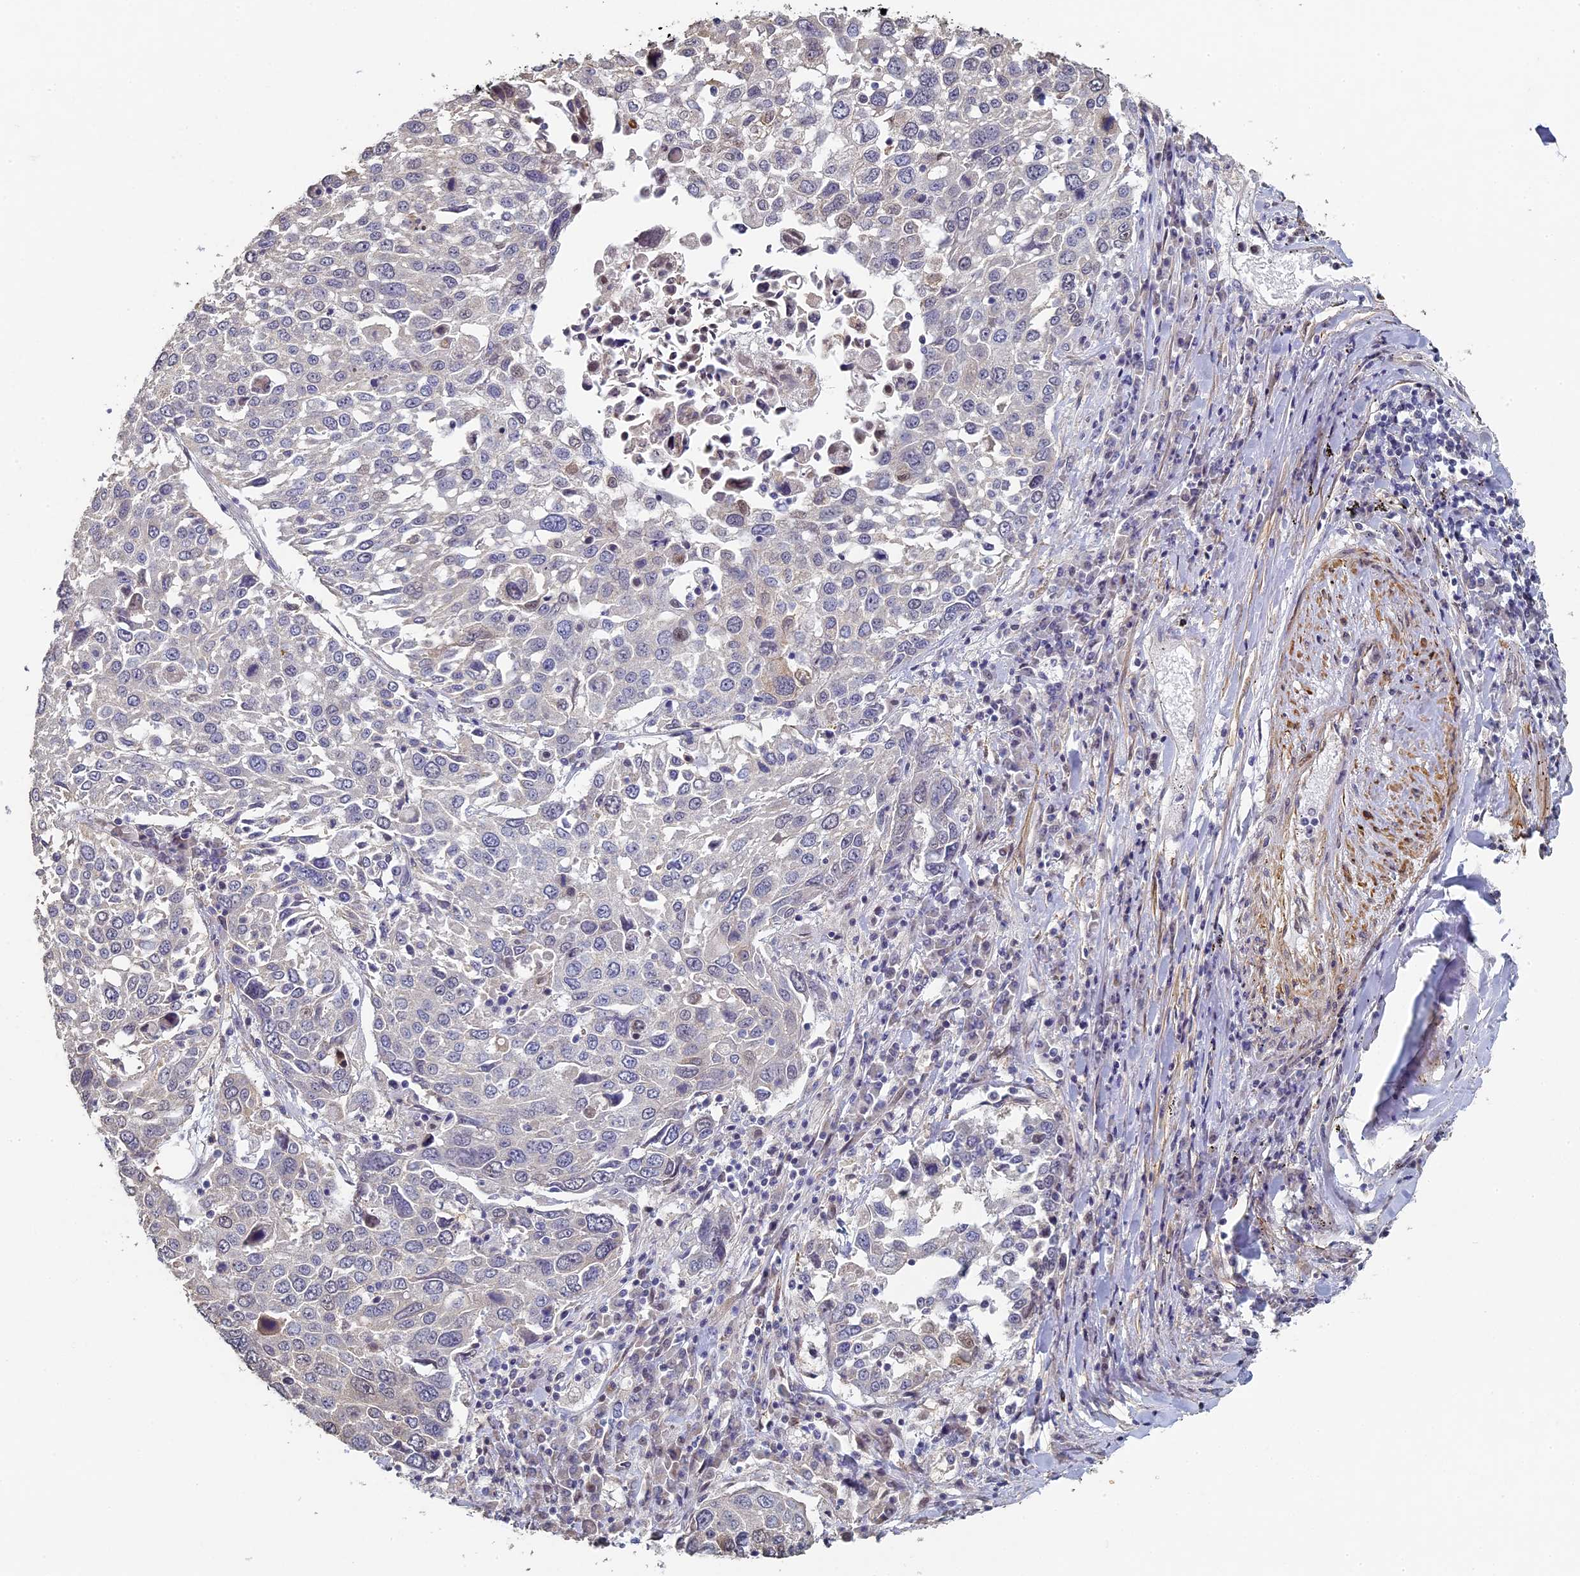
{"staining": {"intensity": "negative", "quantity": "none", "location": "none"}, "tissue": "lung cancer", "cell_type": "Tumor cells", "image_type": "cancer", "snomed": [{"axis": "morphology", "description": "Squamous cell carcinoma, NOS"}, {"axis": "topography", "description": "Lung"}], "caption": "A high-resolution histopathology image shows IHC staining of lung squamous cell carcinoma, which demonstrates no significant staining in tumor cells.", "gene": "DIXDC1", "patient": {"sex": "male", "age": 65}}